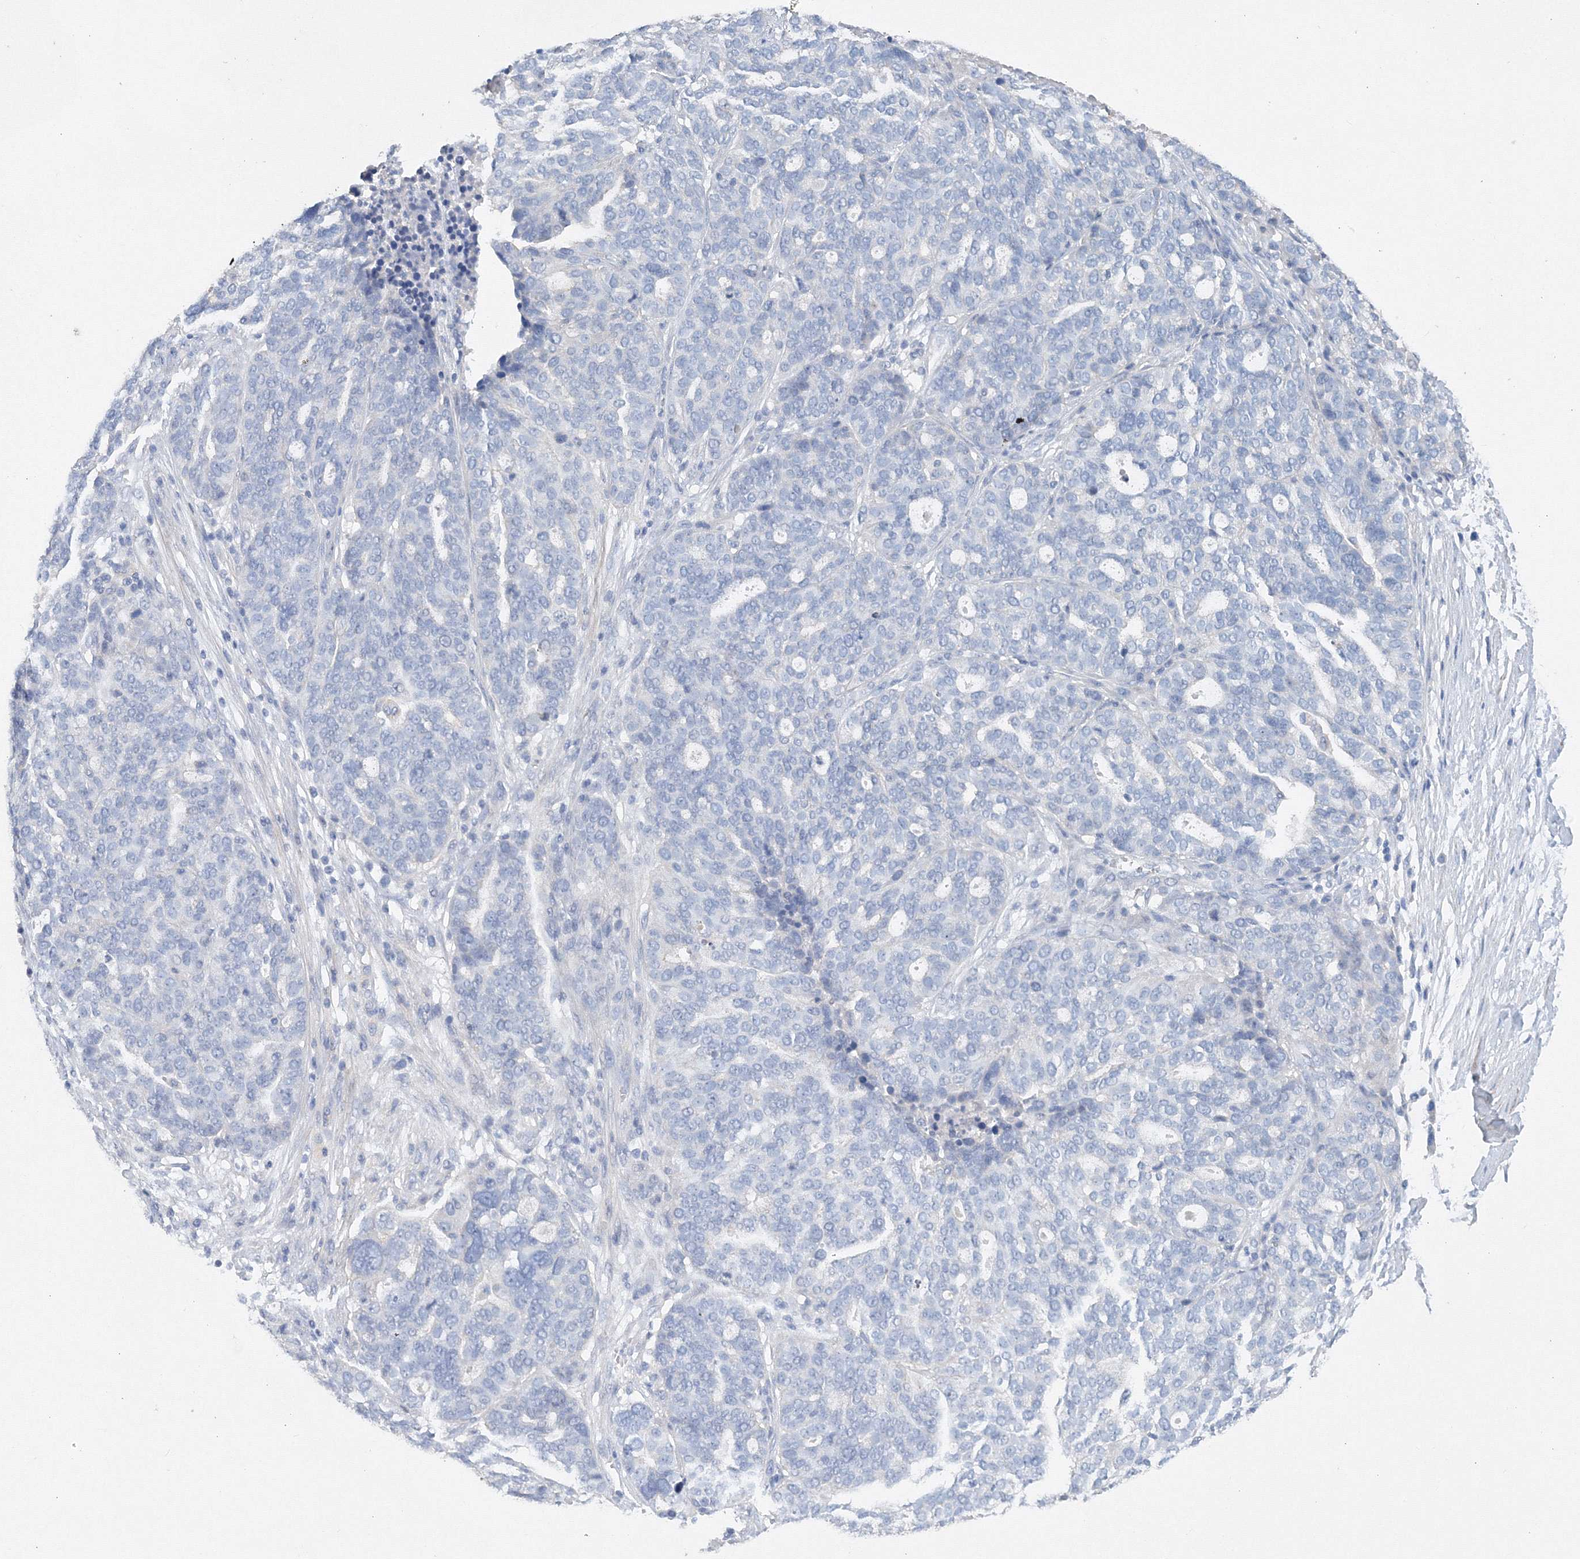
{"staining": {"intensity": "negative", "quantity": "none", "location": "none"}, "tissue": "ovarian cancer", "cell_type": "Tumor cells", "image_type": "cancer", "snomed": [{"axis": "morphology", "description": "Cystadenocarcinoma, serous, NOS"}, {"axis": "topography", "description": "Ovary"}], "caption": "Serous cystadenocarcinoma (ovarian) was stained to show a protein in brown. There is no significant expression in tumor cells.", "gene": "OSBPL6", "patient": {"sex": "female", "age": 59}}